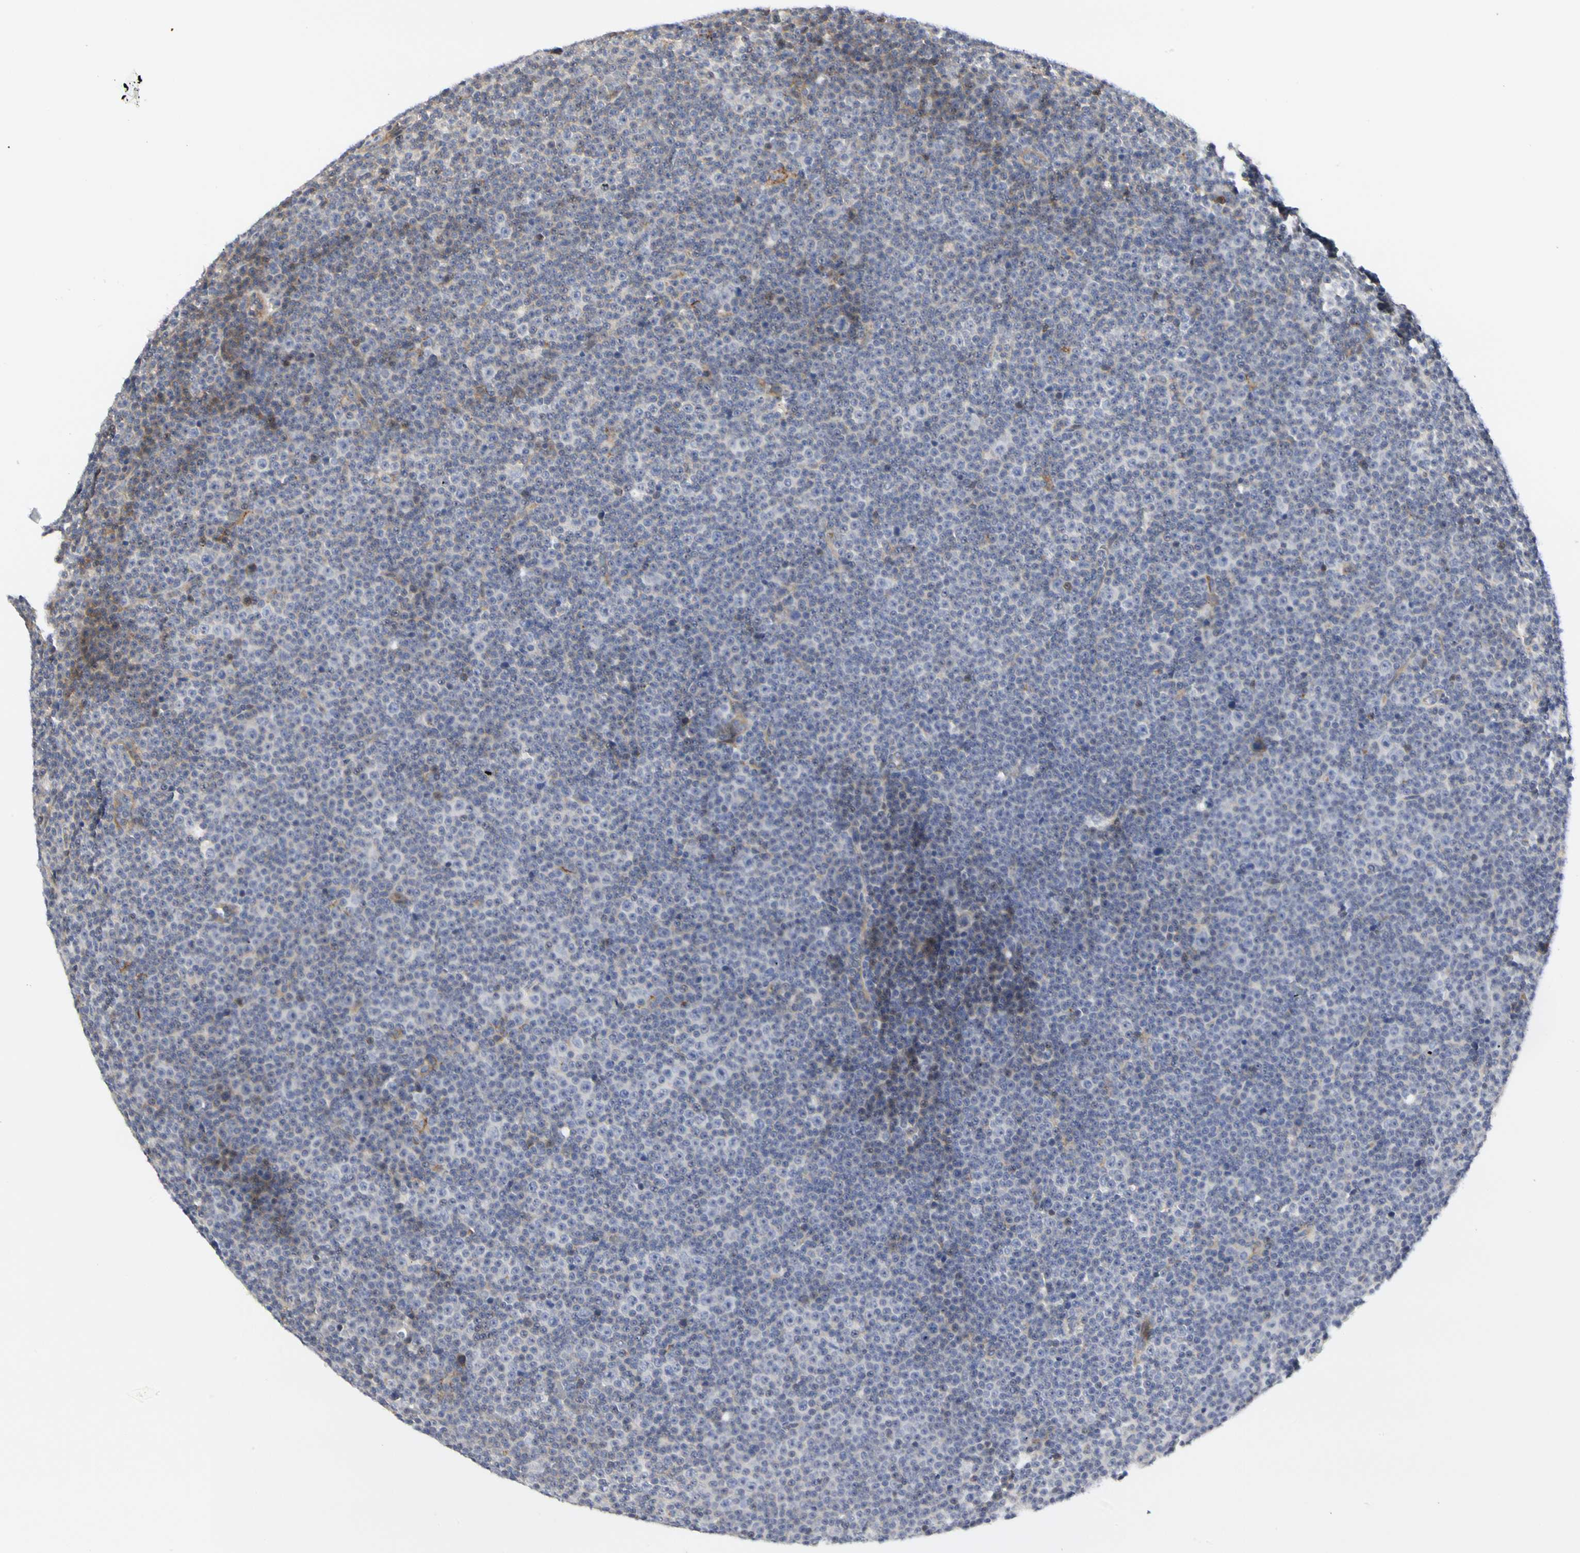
{"staining": {"intensity": "weak", "quantity": "<25%", "location": "cytoplasmic/membranous"}, "tissue": "lymphoma", "cell_type": "Tumor cells", "image_type": "cancer", "snomed": [{"axis": "morphology", "description": "Malignant lymphoma, non-Hodgkin's type, Low grade"}, {"axis": "topography", "description": "Lymph node"}], "caption": "This is an immunohistochemistry histopathology image of malignant lymphoma, non-Hodgkin's type (low-grade). There is no positivity in tumor cells.", "gene": "SHANK2", "patient": {"sex": "female", "age": 67}}